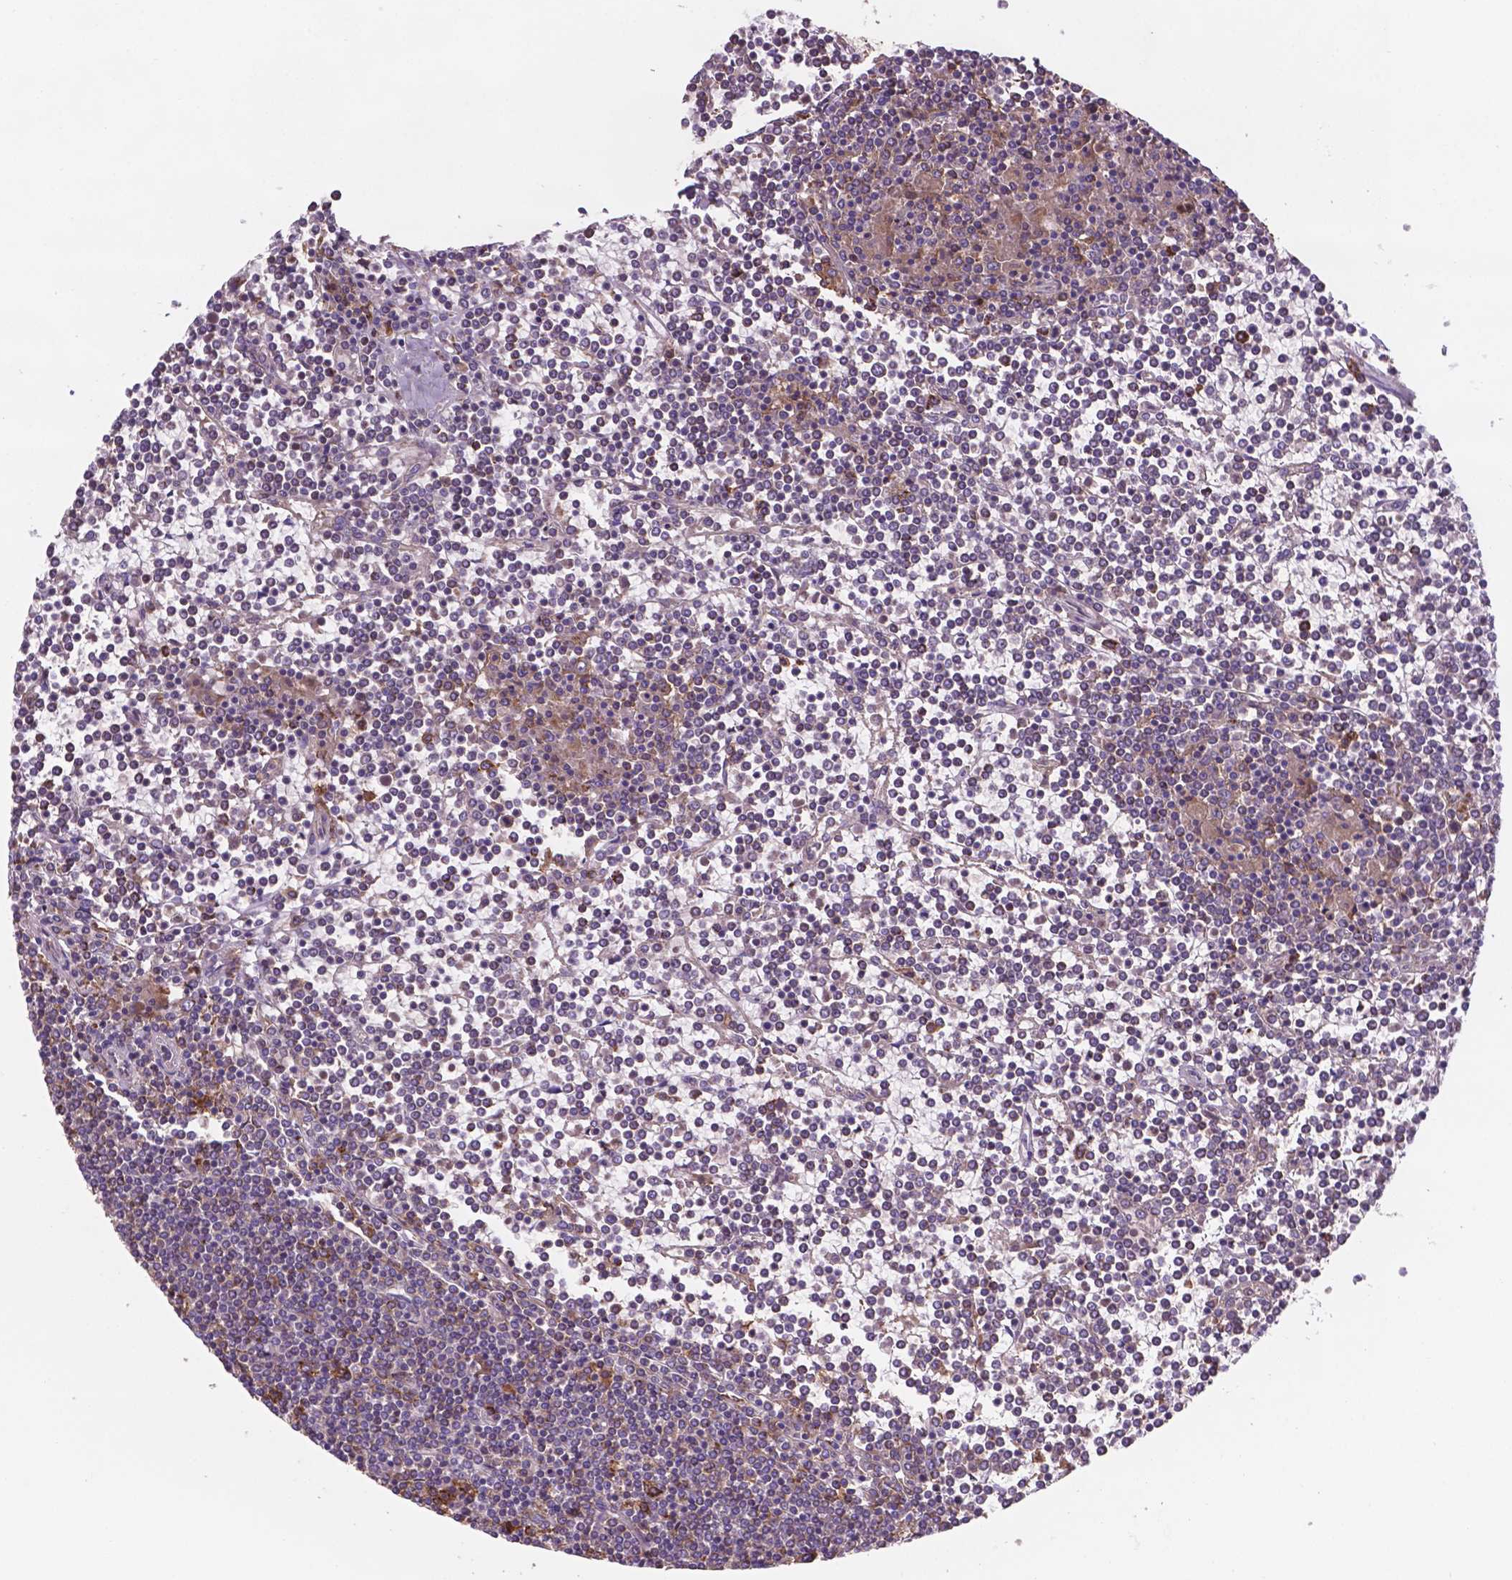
{"staining": {"intensity": "weak", "quantity": "<25%", "location": "cytoplasmic/membranous"}, "tissue": "lymphoma", "cell_type": "Tumor cells", "image_type": "cancer", "snomed": [{"axis": "morphology", "description": "Malignant lymphoma, non-Hodgkin's type, Low grade"}, {"axis": "topography", "description": "Spleen"}], "caption": "IHC histopathology image of neoplastic tissue: lymphoma stained with DAB shows no significant protein positivity in tumor cells.", "gene": "MKRN2OS", "patient": {"sex": "female", "age": 19}}